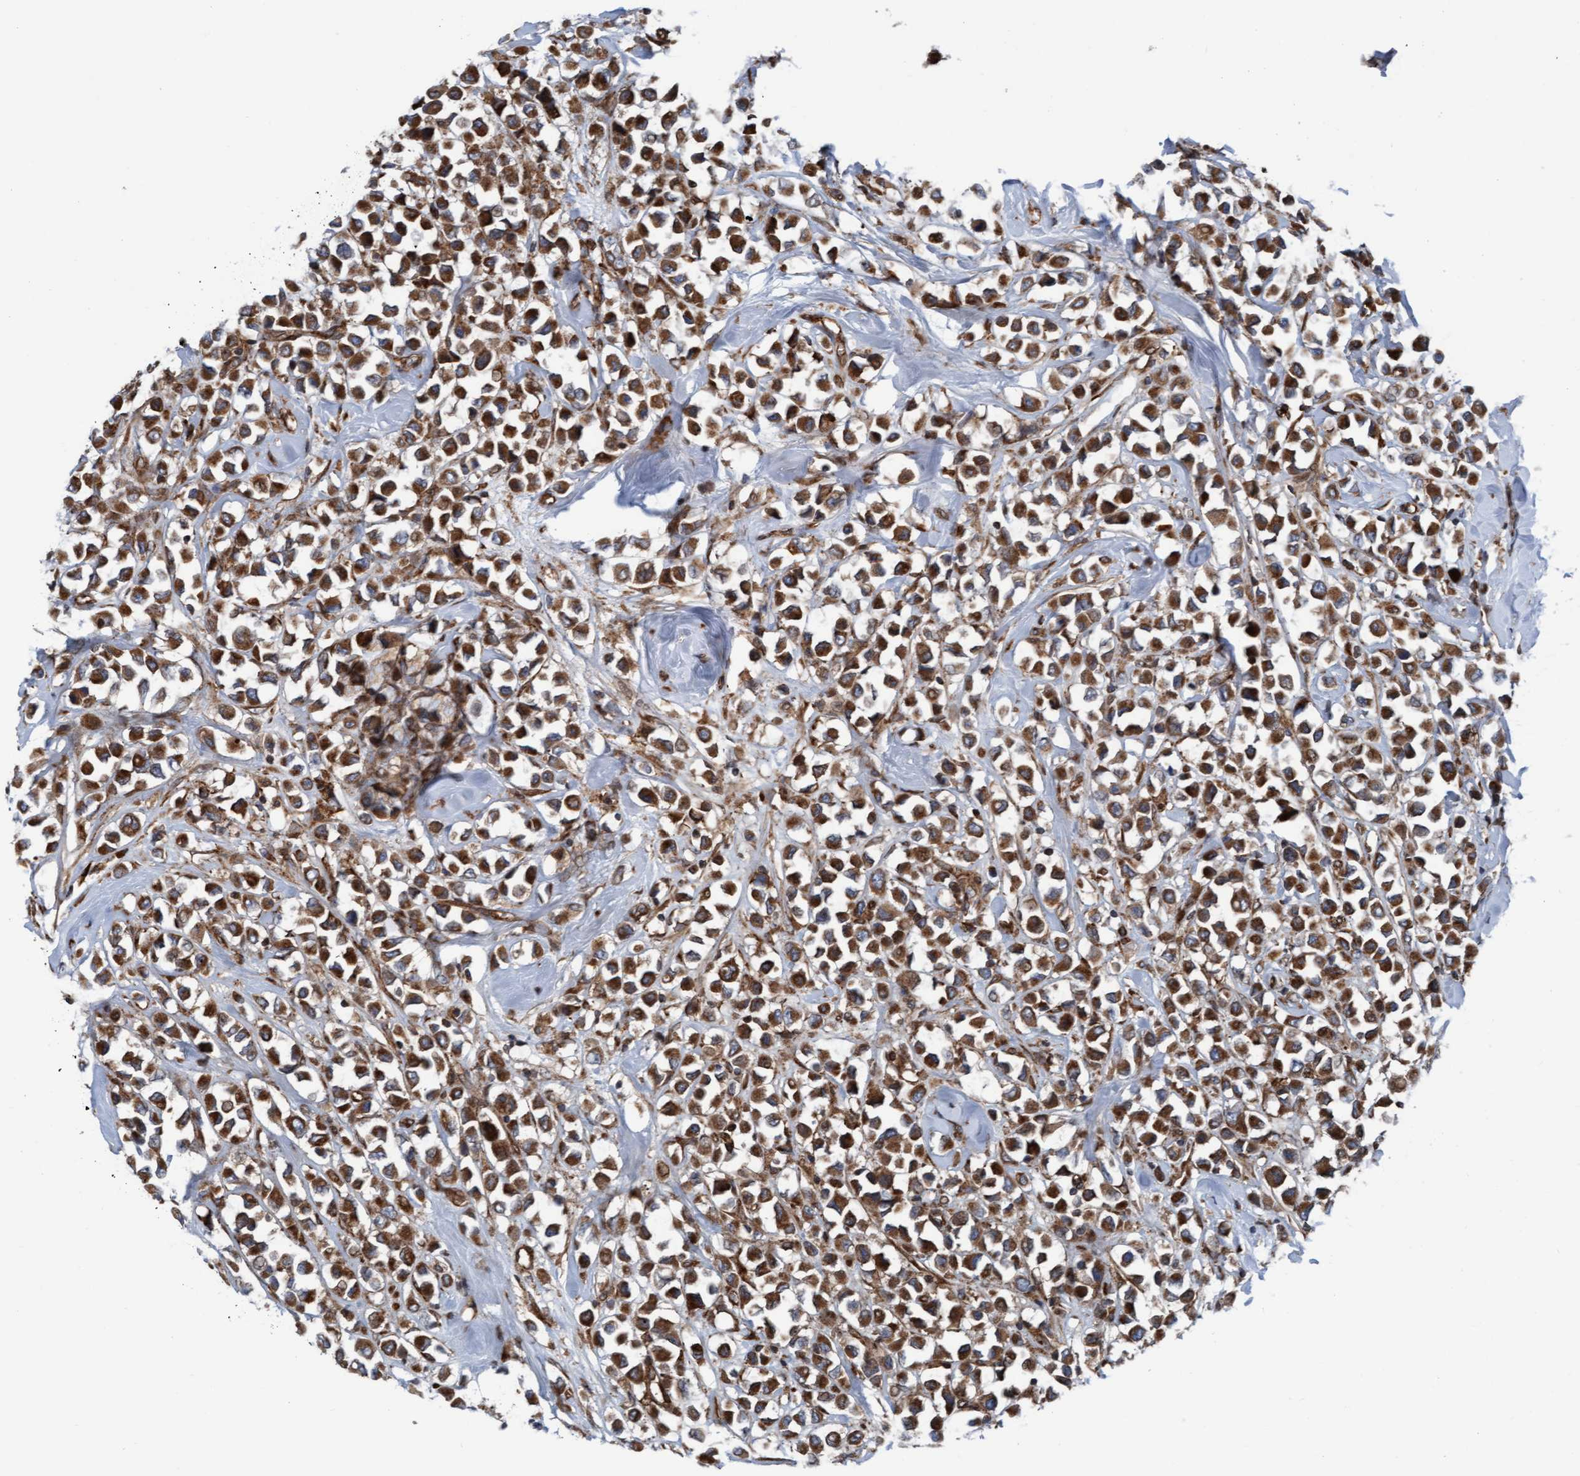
{"staining": {"intensity": "strong", "quantity": ">75%", "location": "cytoplasmic/membranous"}, "tissue": "breast cancer", "cell_type": "Tumor cells", "image_type": "cancer", "snomed": [{"axis": "morphology", "description": "Duct carcinoma"}, {"axis": "topography", "description": "Breast"}], "caption": "A high-resolution photomicrograph shows IHC staining of breast cancer, which displays strong cytoplasmic/membranous staining in about >75% of tumor cells.", "gene": "RAP1GAP2", "patient": {"sex": "female", "age": 61}}